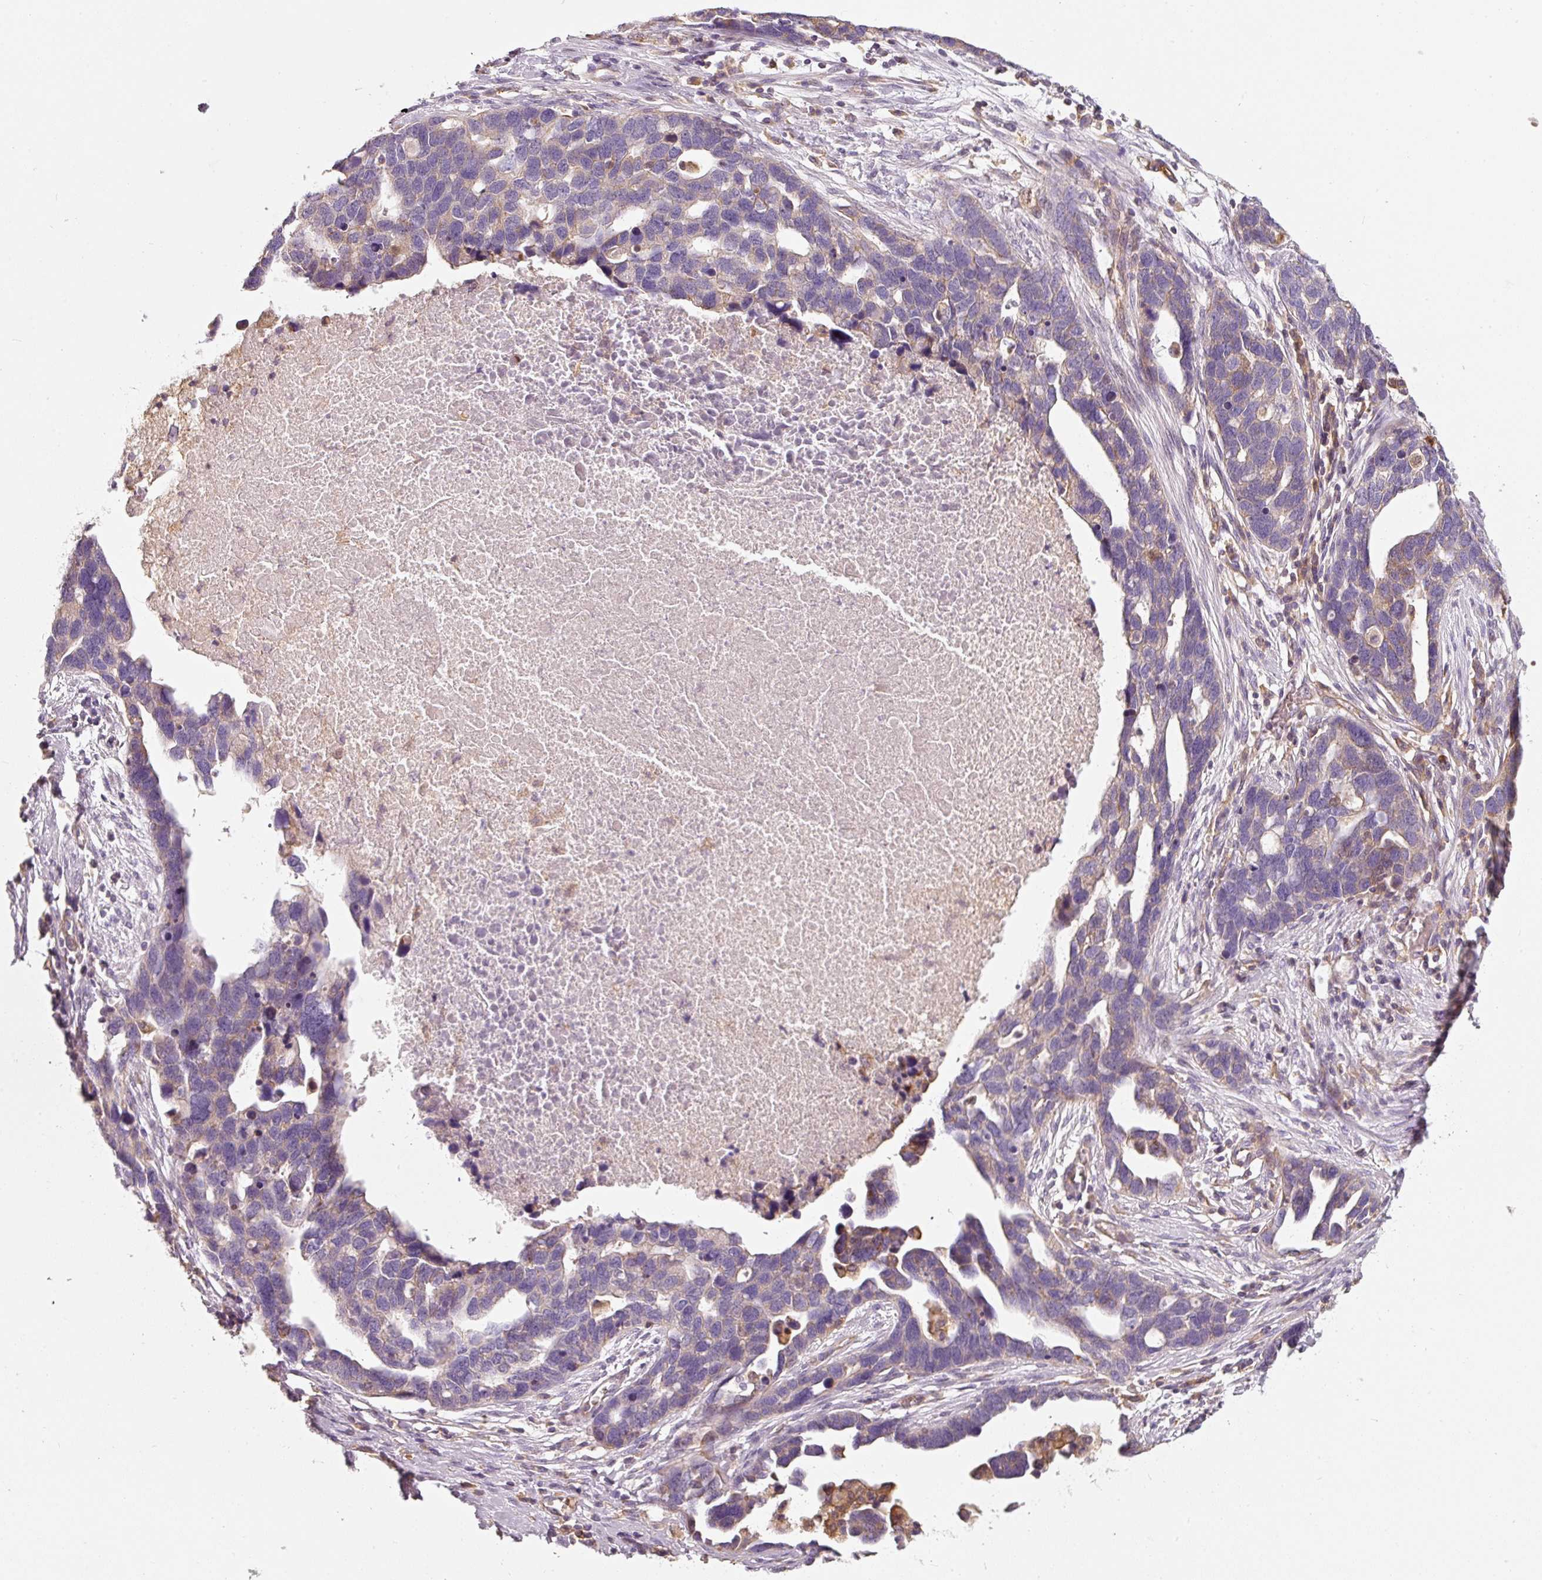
{"staining": {"intensity": "negative", "quantity": "none", "location": "none"}, "tissue": "ovarian cancer", "cell_type": "Tumor cells", "image_type": "cancer", "snomed": [{"axis": "morphology", "description": "Cystadenocarcinoma, serous, NOS"}, {"axis": "topography", "description": "Ovary"}], "caption": "The IHC histopathology image has no significant positivity in tumor cells of ovarian cancer tissue.", "gene": "IQGAP2", "patient": {"sex": "female", "age": 54}}